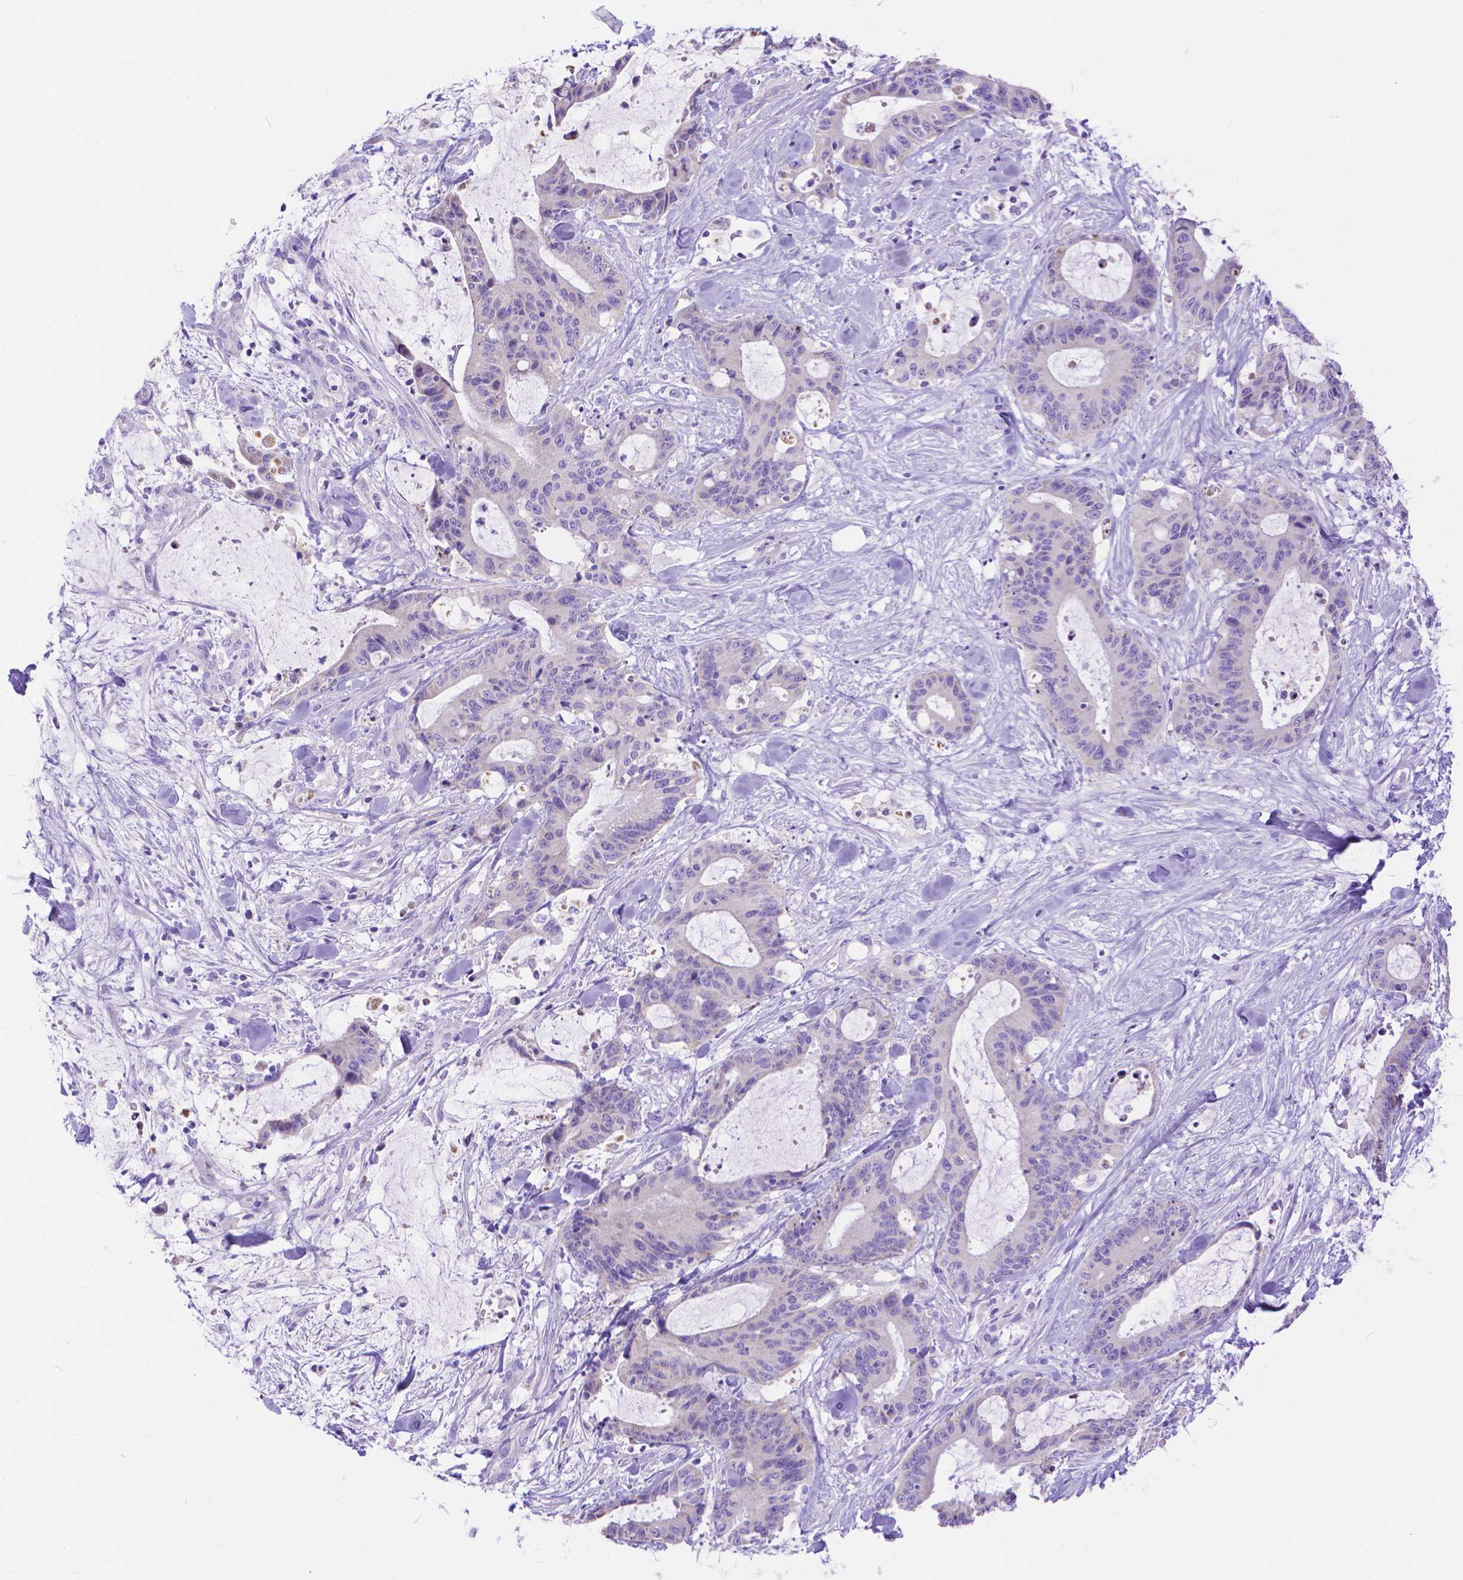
{"staining": {"intensity": "negative", "quantity": "none", "location": "none"}, "tissue": "liver cancer", "cell_type": "Tumor cells", "image_type": "cancer", "snomed": [{"axis": "morphology", "description": "Cholangiocarcinoma"}, {"axis": "topography", "description": "Liver"}], "caption": "Immunohistochemistry (IHC) micrograph of neoplastic tissue: liver cholangiocarcinoma stained with DAB (3,3'-diaminobenzidine) reveals no significant protein staining in tumor cells.", "gene": "DHRS2", "patient": {"sex": "female", "age": 73}}